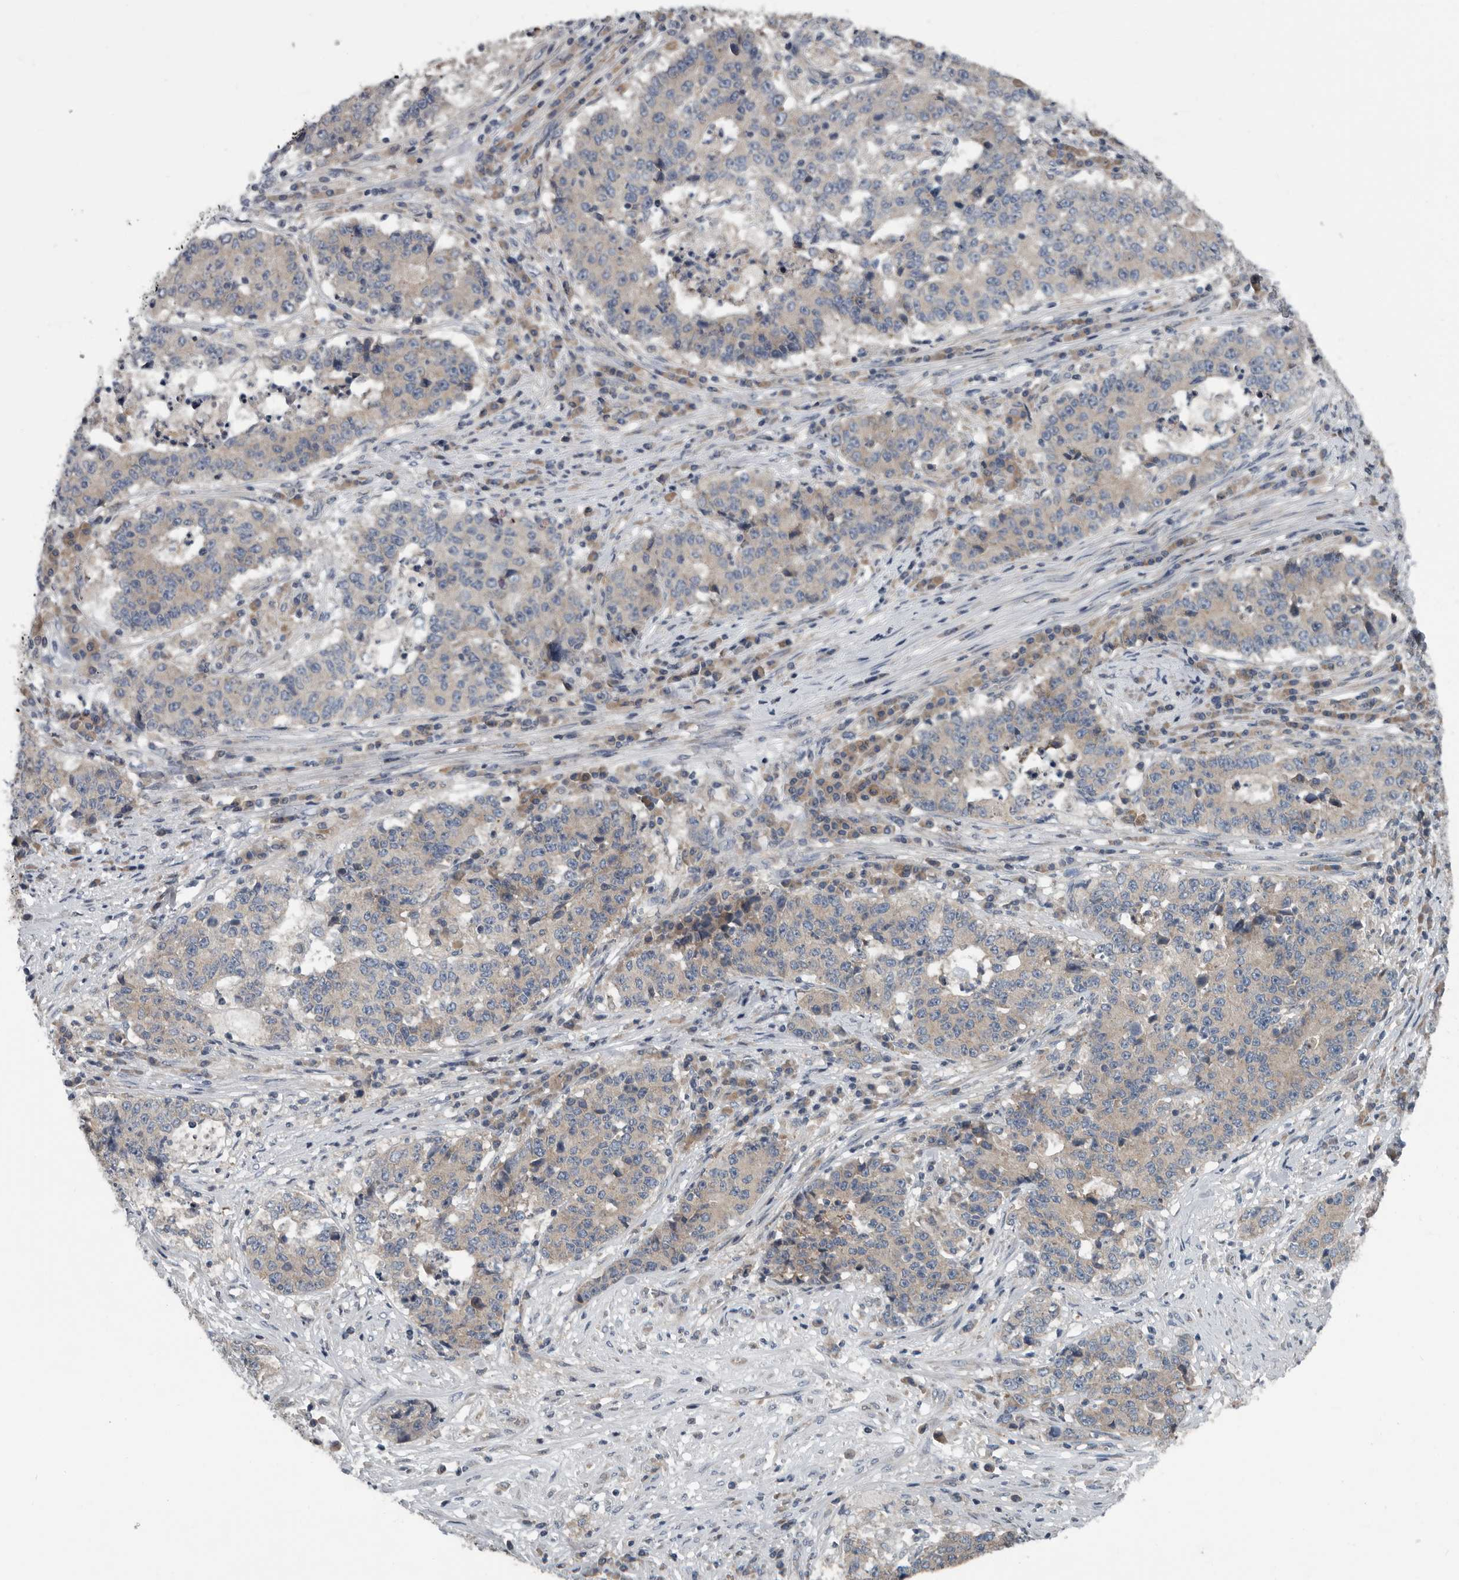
{"staining": {"intensity": "weak", "quantity": "<25%", "location": "cytoplasmic/membranous"}, "tissue": "stomach cancer", "cell_type": "Tumor cells", "image_type": "cancer", "snomed": [{"axis": "morphology", "description": "Adenocarcinoma, NOS"}, {"axis": "topography", "description": "Stomach"}], "caption": "This is a photomicrograph of immunohistochemistry staining of adenocarcinoma (stomach), which shows no staining in tumor cells. Brightfield microscopy of IHC stained with DAB (3,3'-diaminobenzidine) (brown) and hematoxylin (blue), captured at high magnification.", "gene": "TMEM199", "patient": {"sex": "male", "age": 59}}